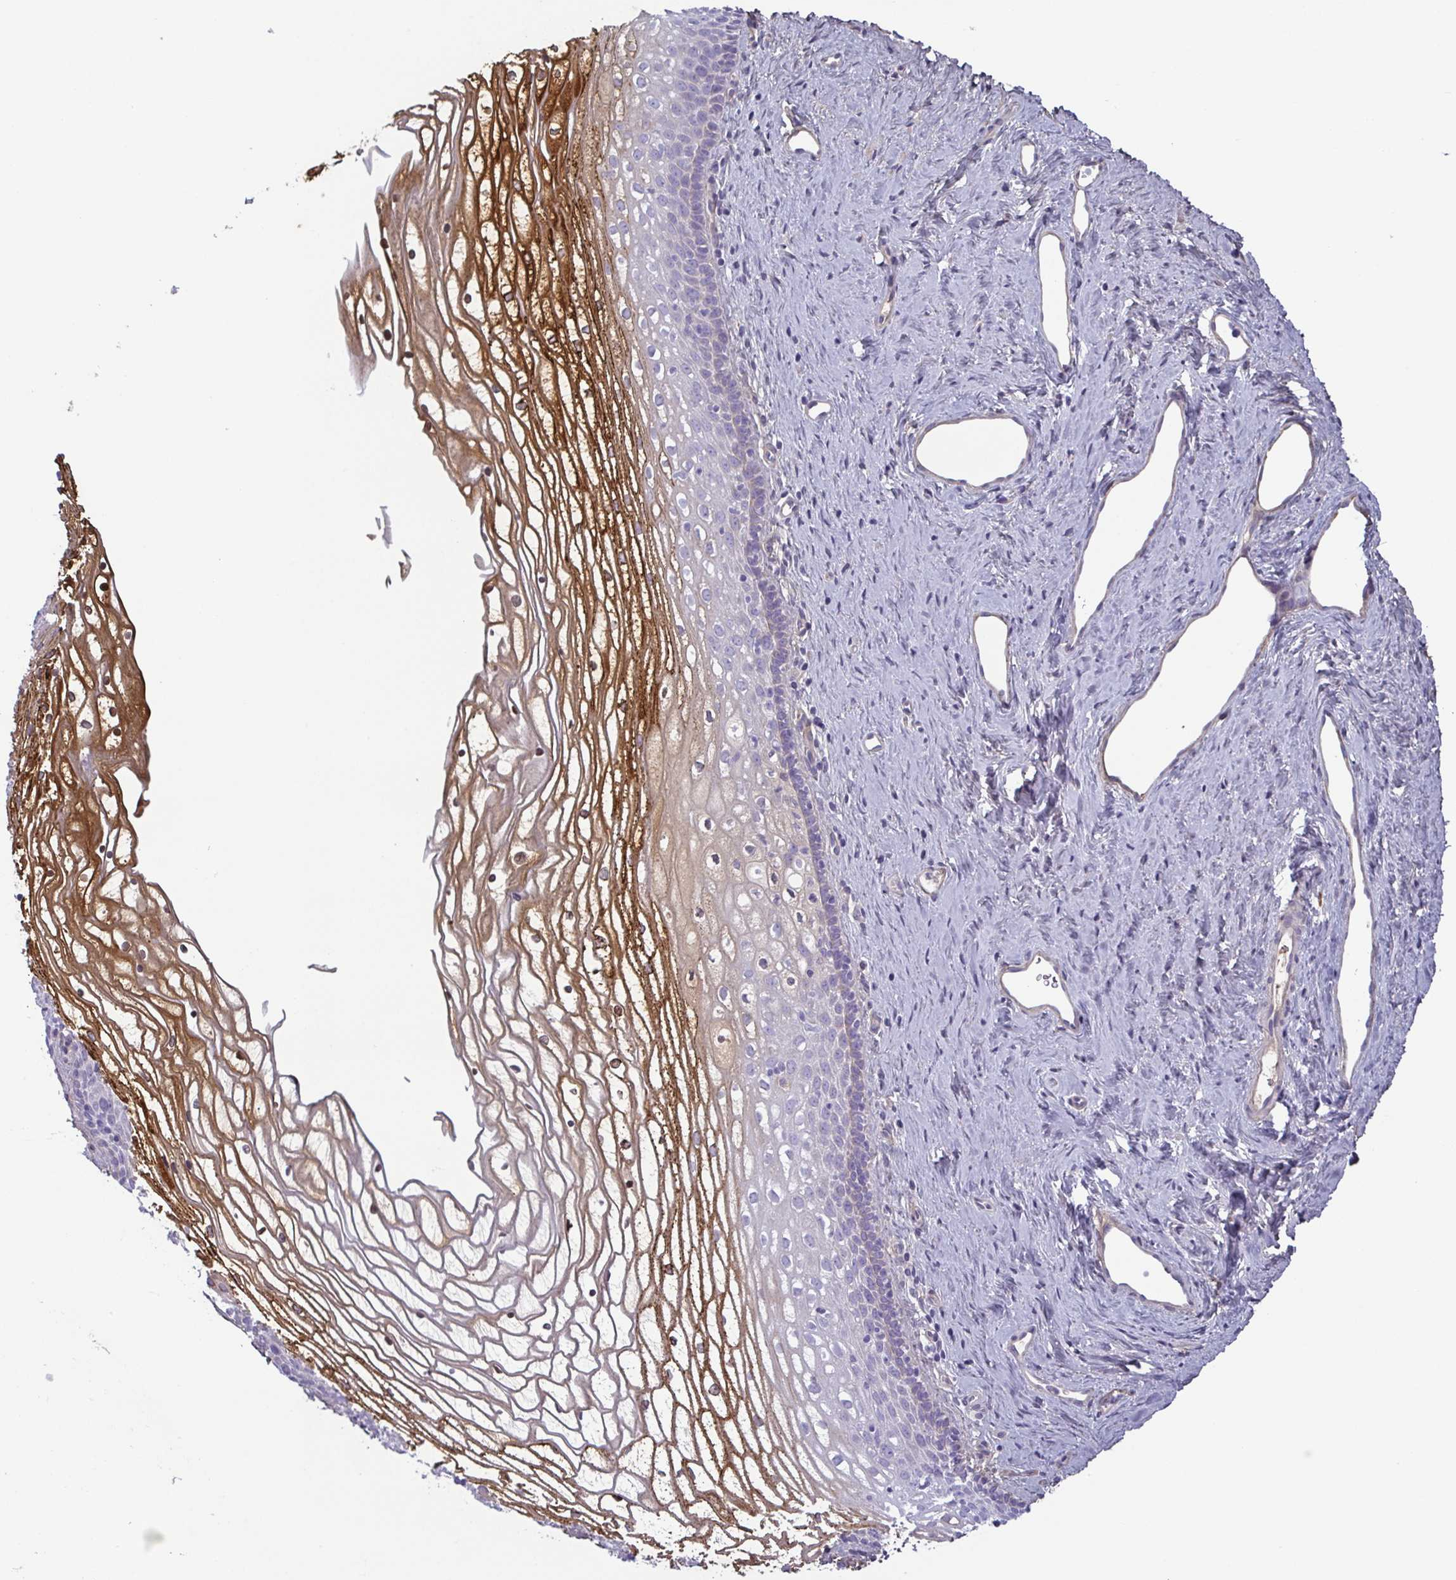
{"staining": {"intensity": "moderate", "quantity": "25%-75%", "location": "cytoplasmic/membranous"}, "tissue": "vagina", "cell_type": "Squamous epithelial cells", "image_type": "normal", "snomed": [{"axis": "morphology", "description": "Normal tissue, NOS"}, {"axis": "topography", "description": "Vagina"}], "caption": "IHC (DAB) staining of normal vagina shows moderate cytoplasmic/membranous protein expression in about 25%-75% of squamous epithelial cells.", "gene": "ECM1", "patient": {"sex": "female", "age": 45}}